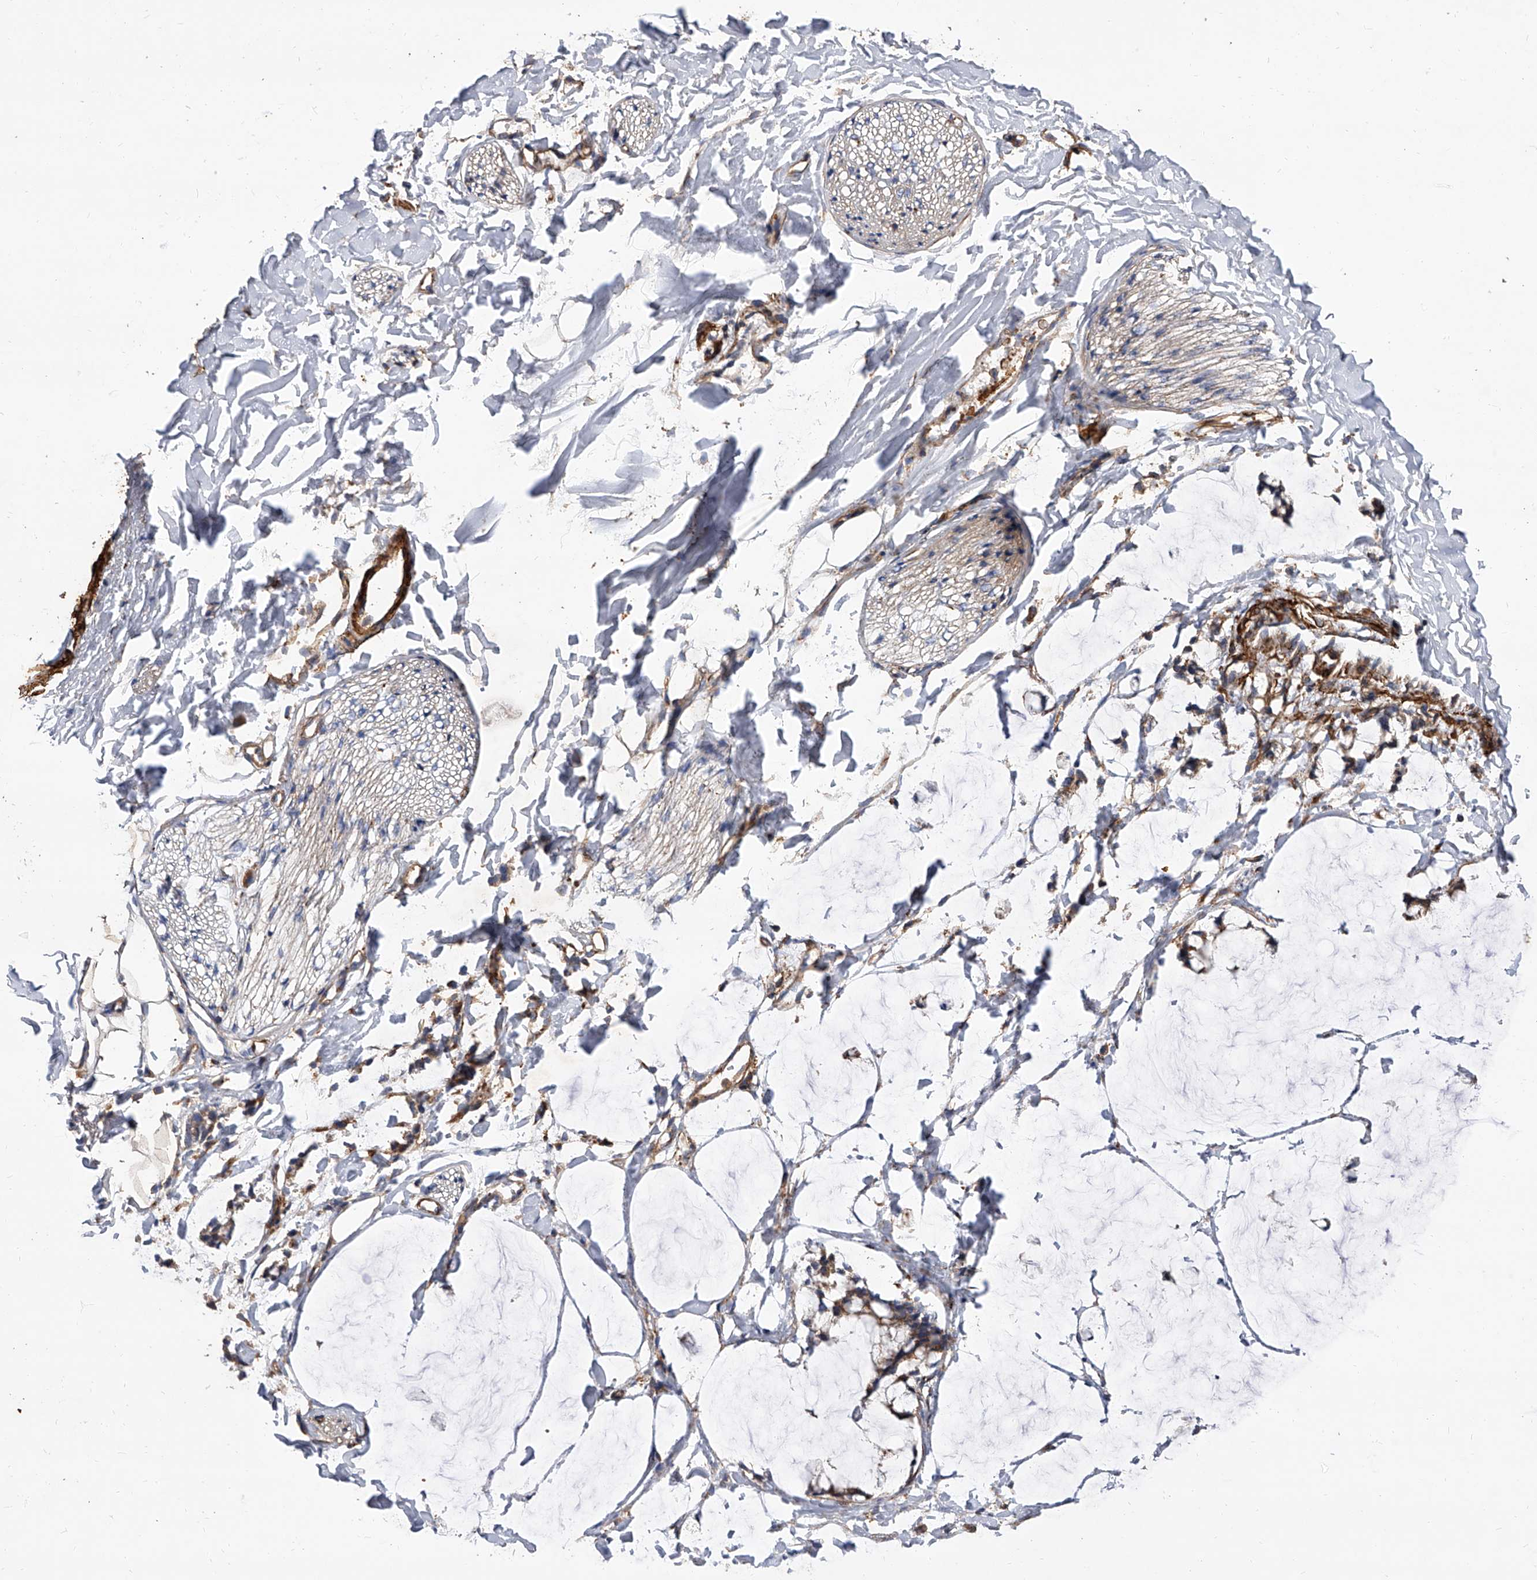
{"staining": {"intensity": "weak", "quantity": ">75%", "location": "cytoplasmic/membranous"}, "tissue": "adipose tissue", "cell_type": "Adipocytes", "image_type": "normal", "snomed": [{"axis": "morphology", "description": "Normal tissue, NOS"}, {"axis": "morphology", "description": "Adenocarcinoma, NOS"}, {"axis": "topography", "description": "Colon"}, {"axis": "topography", "description": "Peripheral nerve tissue"}], "caption": "This micrograph reveals immunohistochemistry staining of benign adipose tissue, with low weak cytoplasmic/membranous expression in about >75% of adipocytes.", "gene": "PISD", "patient": {"sex": "male", "age": 14}}